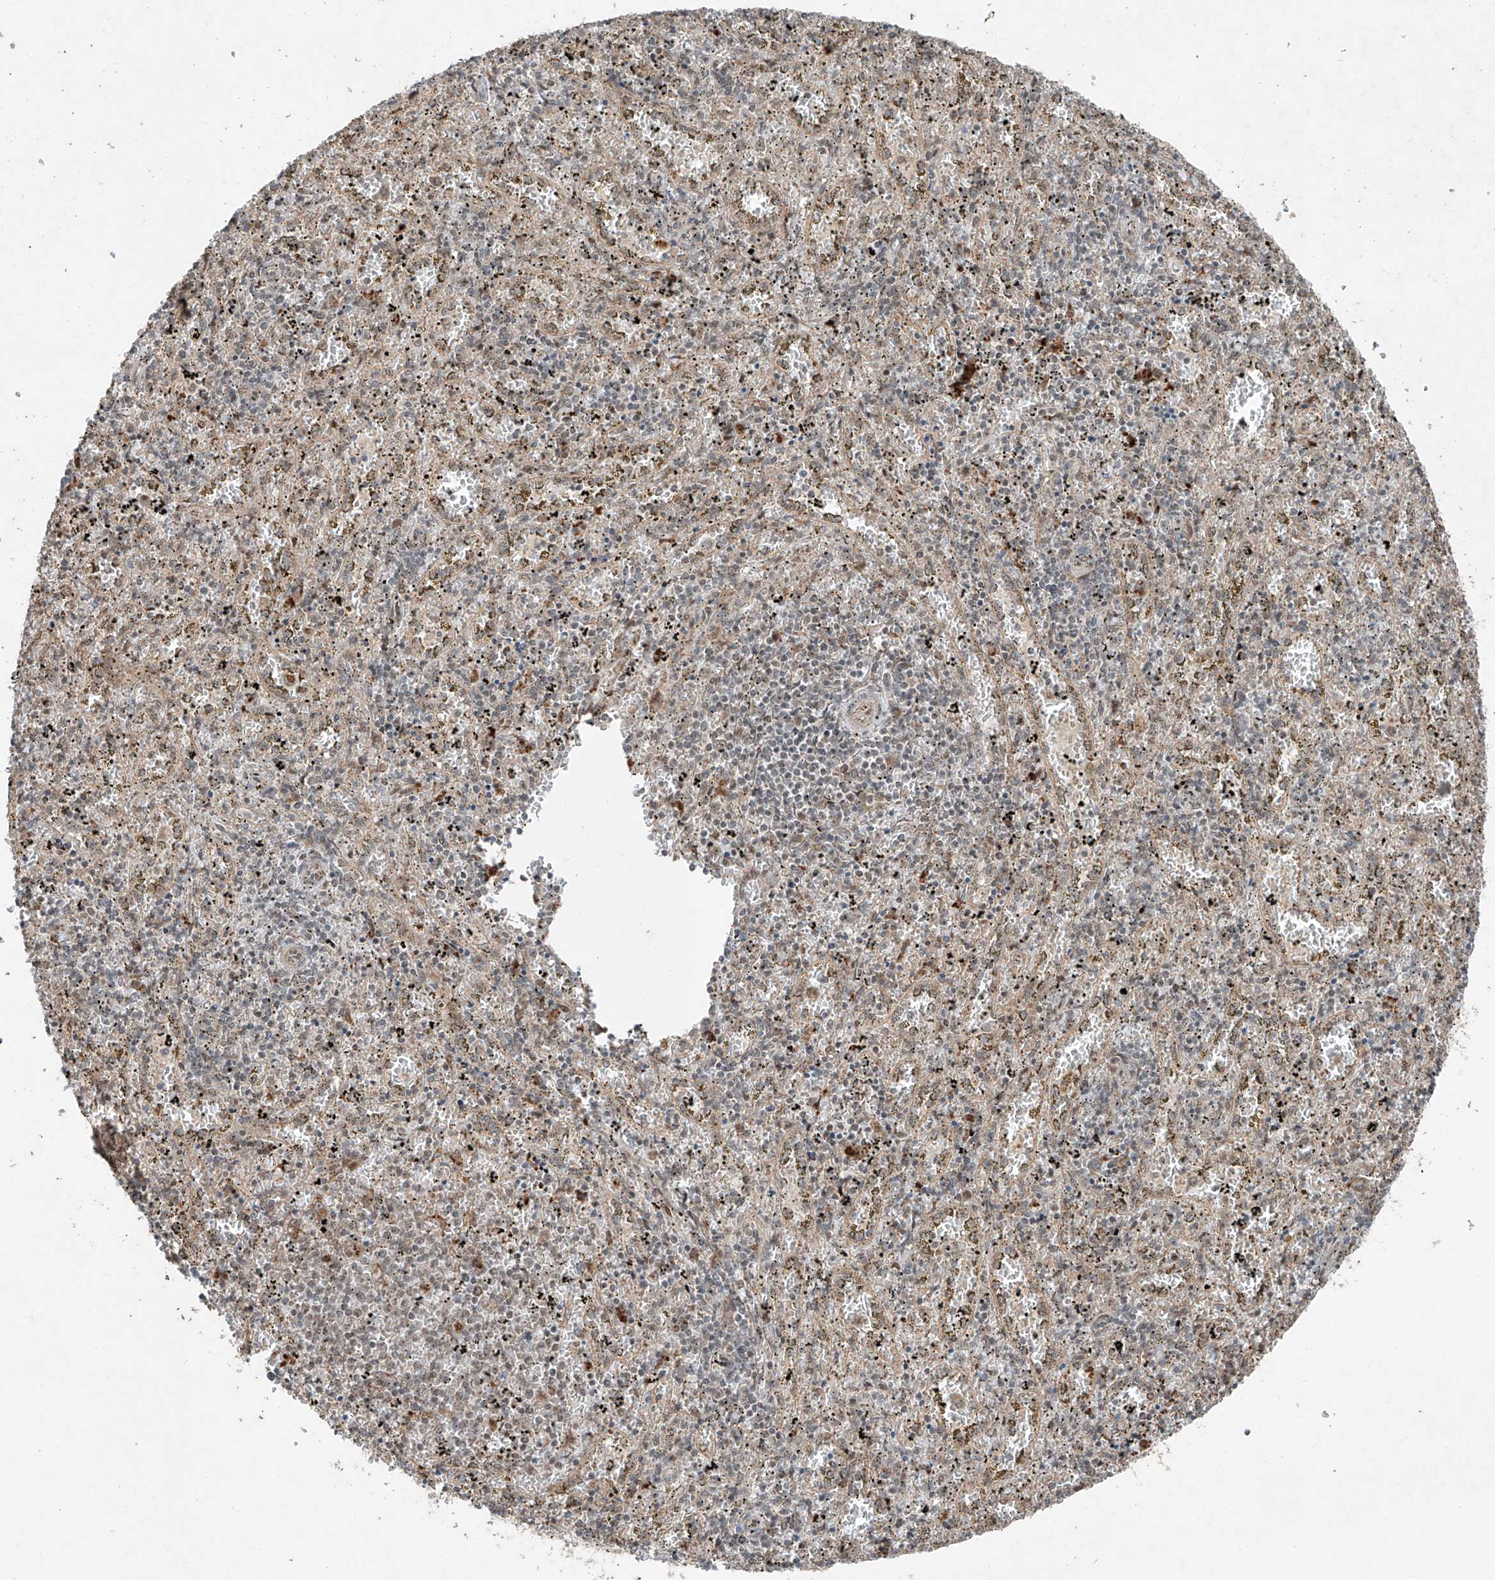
{"staining": {"intensity": "weak", "quantity": "<25%", "location": "cytoplasmic/membranous"}, "tissue": "spleen", "cell_type": "Cells in red pulp", "image_type": "normal", "snomed": [{"axis": "morphology", "description": "Normal tissue, NOS"}, {"axis": "topography", "description": "Spleen"}], "caption": "This micrograph is of normal spleen stained with immunohistochemistry (IHC) to label a protein in brown with the nuclei are counter-stained blue. There is no positivity in cells in red pulp. The staining is performed using DAB (3,3'-diaminobenzidine) brown chromogen with nuclei counter-stained in using hematoxylin.", "gene": "ZNF620", "patient": {"sex": "male", "age": 11}}